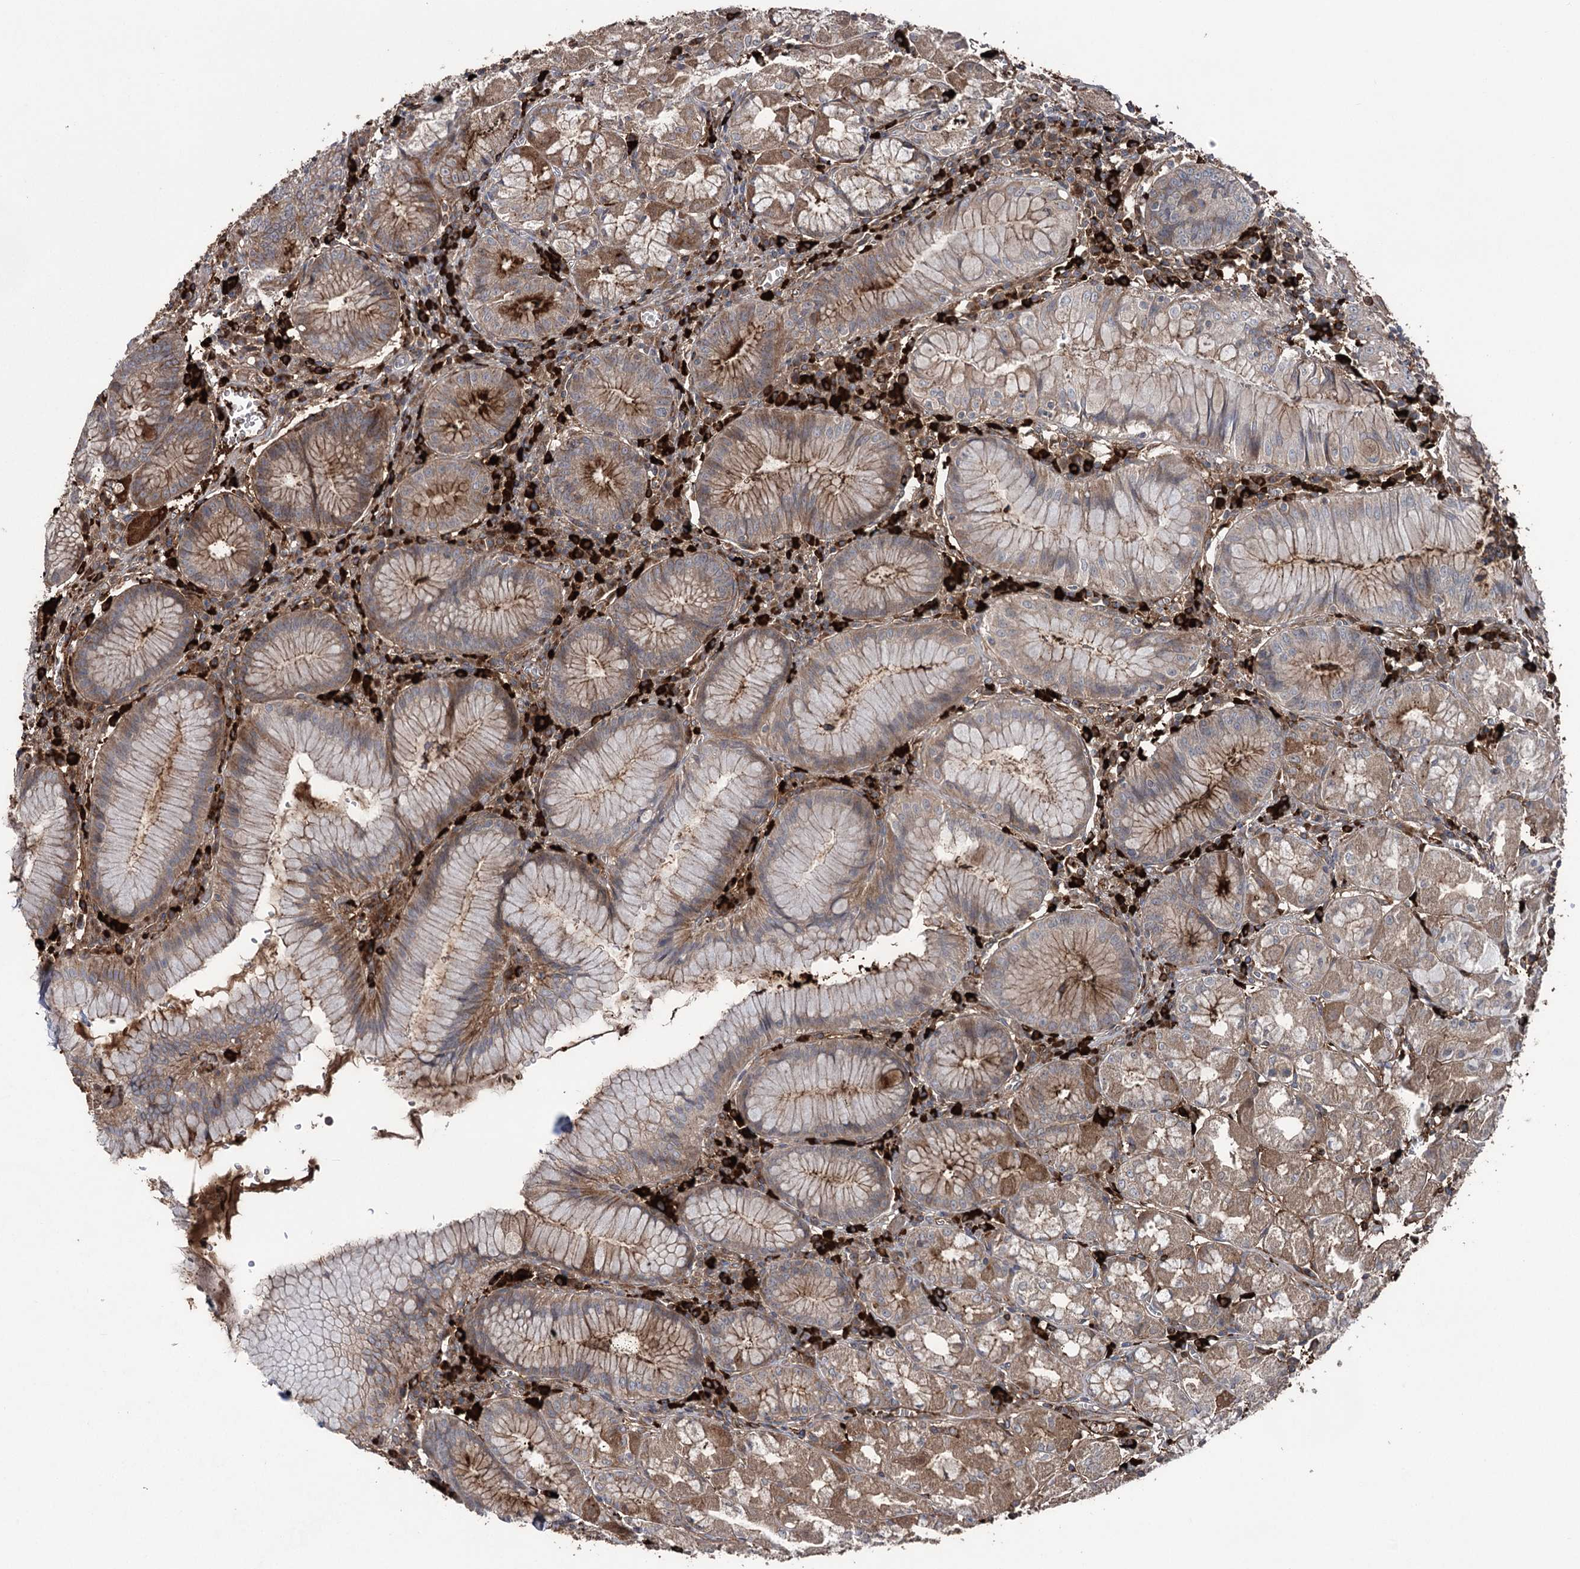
{"staining": {"intensity": "moderate", "quantity": ">75%", "location": "cytoplasmic/membranous"}, "tissue": "stomach", "cell_type": "Glandular cells", "image_type": "normal", "snomed": [{"axis": "morphology", "description": "Normal tissue, NOS"}, {"axis": "topography", "description": "Stomach"}], "caption": "Moderate cytoplasmic/membranous protein staining is identified in about >75% of glandular cells in stomach. The staining was performed using DAB (3,3'-diaminobenzidine) to visualize the protein expression in brown, while the nuclei were stained in blue with hematoxylin (Magnification: 20x).", "gene": "OTUD1", "patient": {"sex": "male", "age": 55}}